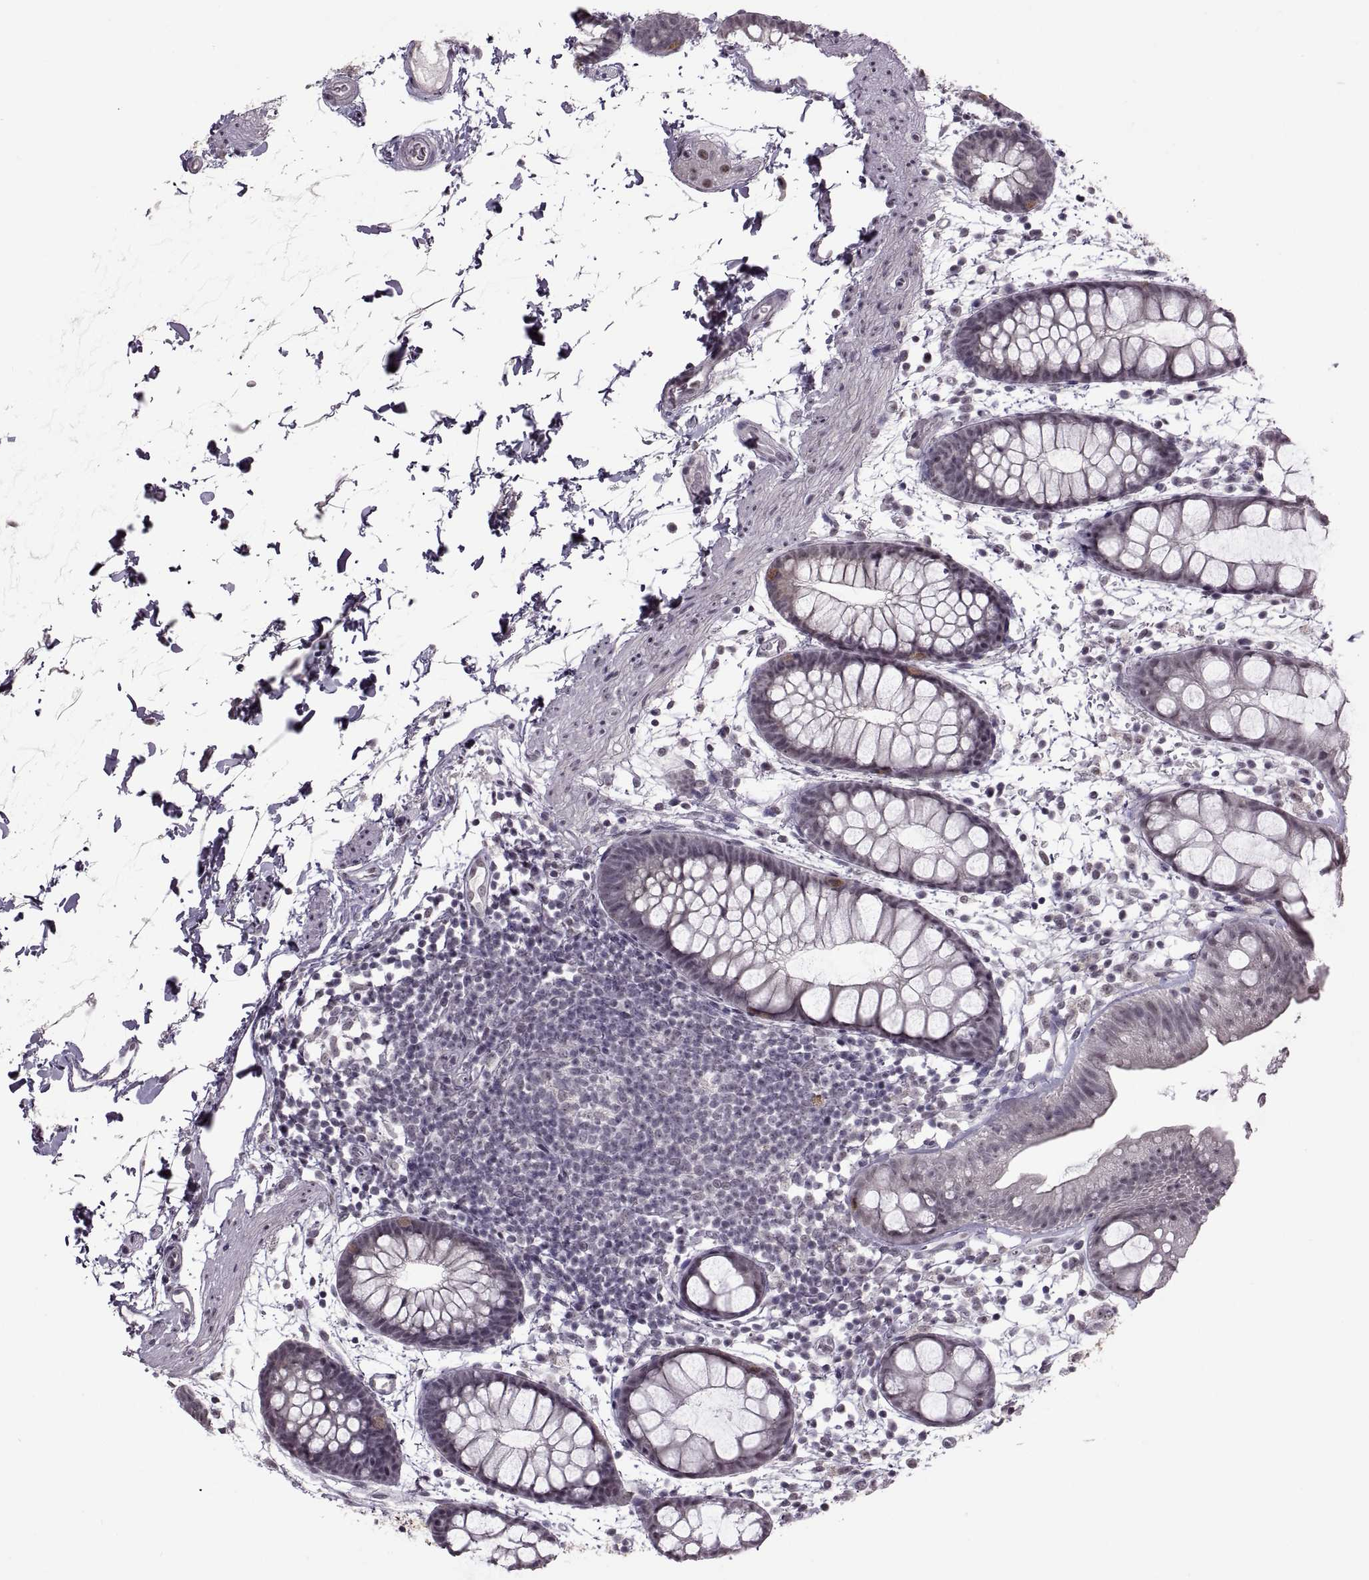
{"staining": {"intensity": "negative", "quantity": "none", "location": "none"}, "tissue": "rectum", "cell_type": "Glandular cells", "image_type": "normal", "snomed": [{"axis": "morphology", "description": "Normal tissue, NOS"}, {"axis": "topography", "description": "Rectum"}], "caption": "The micrograph displays no staining of glandular cells in unremarkable rectum.", "gene": "OTP", "patient": {"sex": "male", "age": 57}}